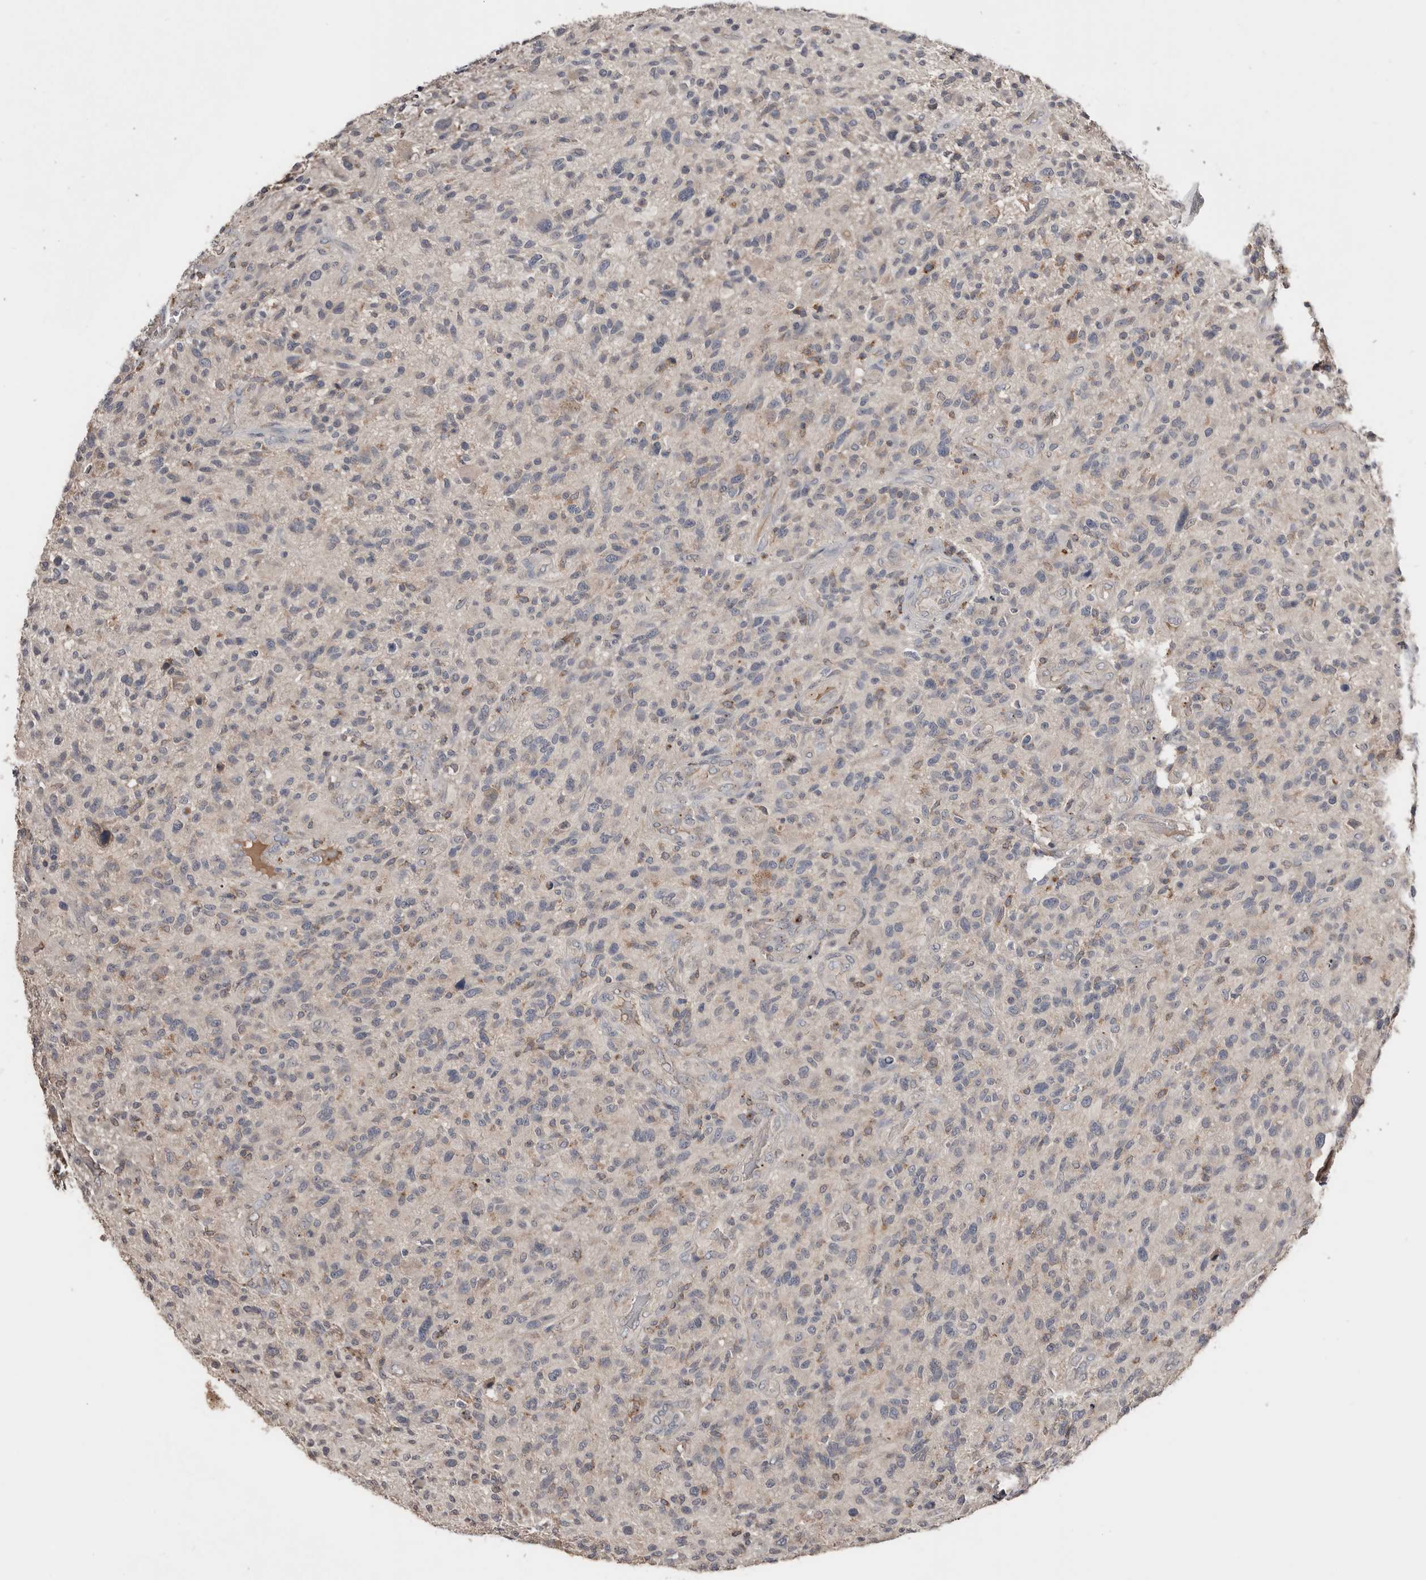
{"staining": {"intensity": "negative", "quantity": "none", "location": "none"}, "tissue": "glioma", "cell_type": "Tumor cells", "image_type": "cancer", "snomed": [{"axis": "morphology", "description": "Glioma, malignant, High grade"}, {"axis": "topography", "description": "Brain"}], "caption": "A high-resolution photomicrograph shows immunohistochemistry (IHC) staining of malignant glioma (high-grade), which displays no significant positivity in tumor cells.", "gene": "SLC39A2", "patient": {"sex": "male", "age": 47}}